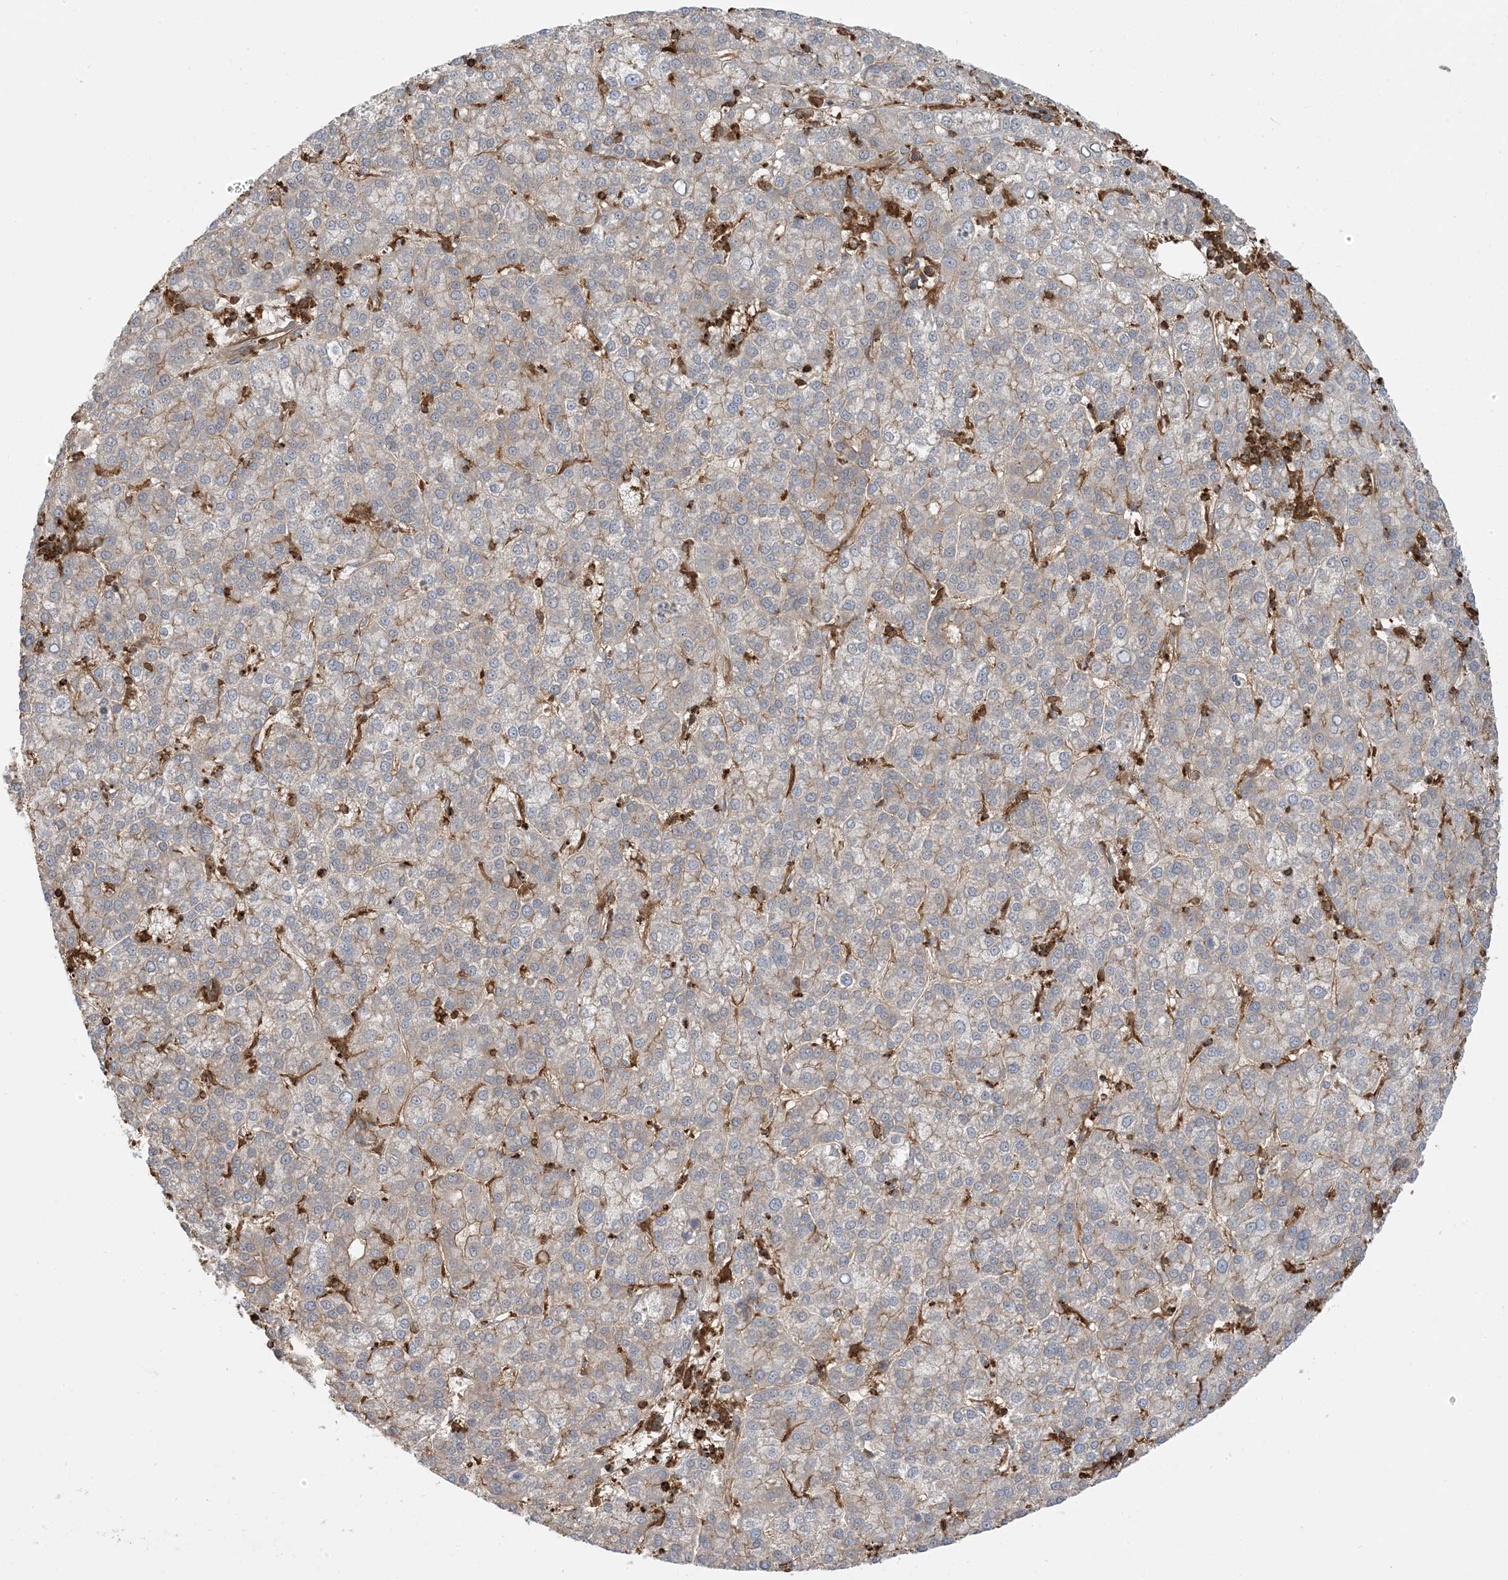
{"staining": {"intensity": "weak", "quantity": "<25%", "location": "cytoplasmic/membranous"}, "tissue": "liver cancer", "cell_type": "Tumor cells", "image_type": "cancer", "snomed": [{"axis": "morphology", "description": "Carcinoma, Hepatocellular, NOS"}, {"axis": "topography", "description": "Liver"}], "caption": "Tumor cells show no significant expression in liver cancer (hepatocellular carcinoma).", "gene": "CAPZB", "patient": {"sex": "female", "age": 58}}